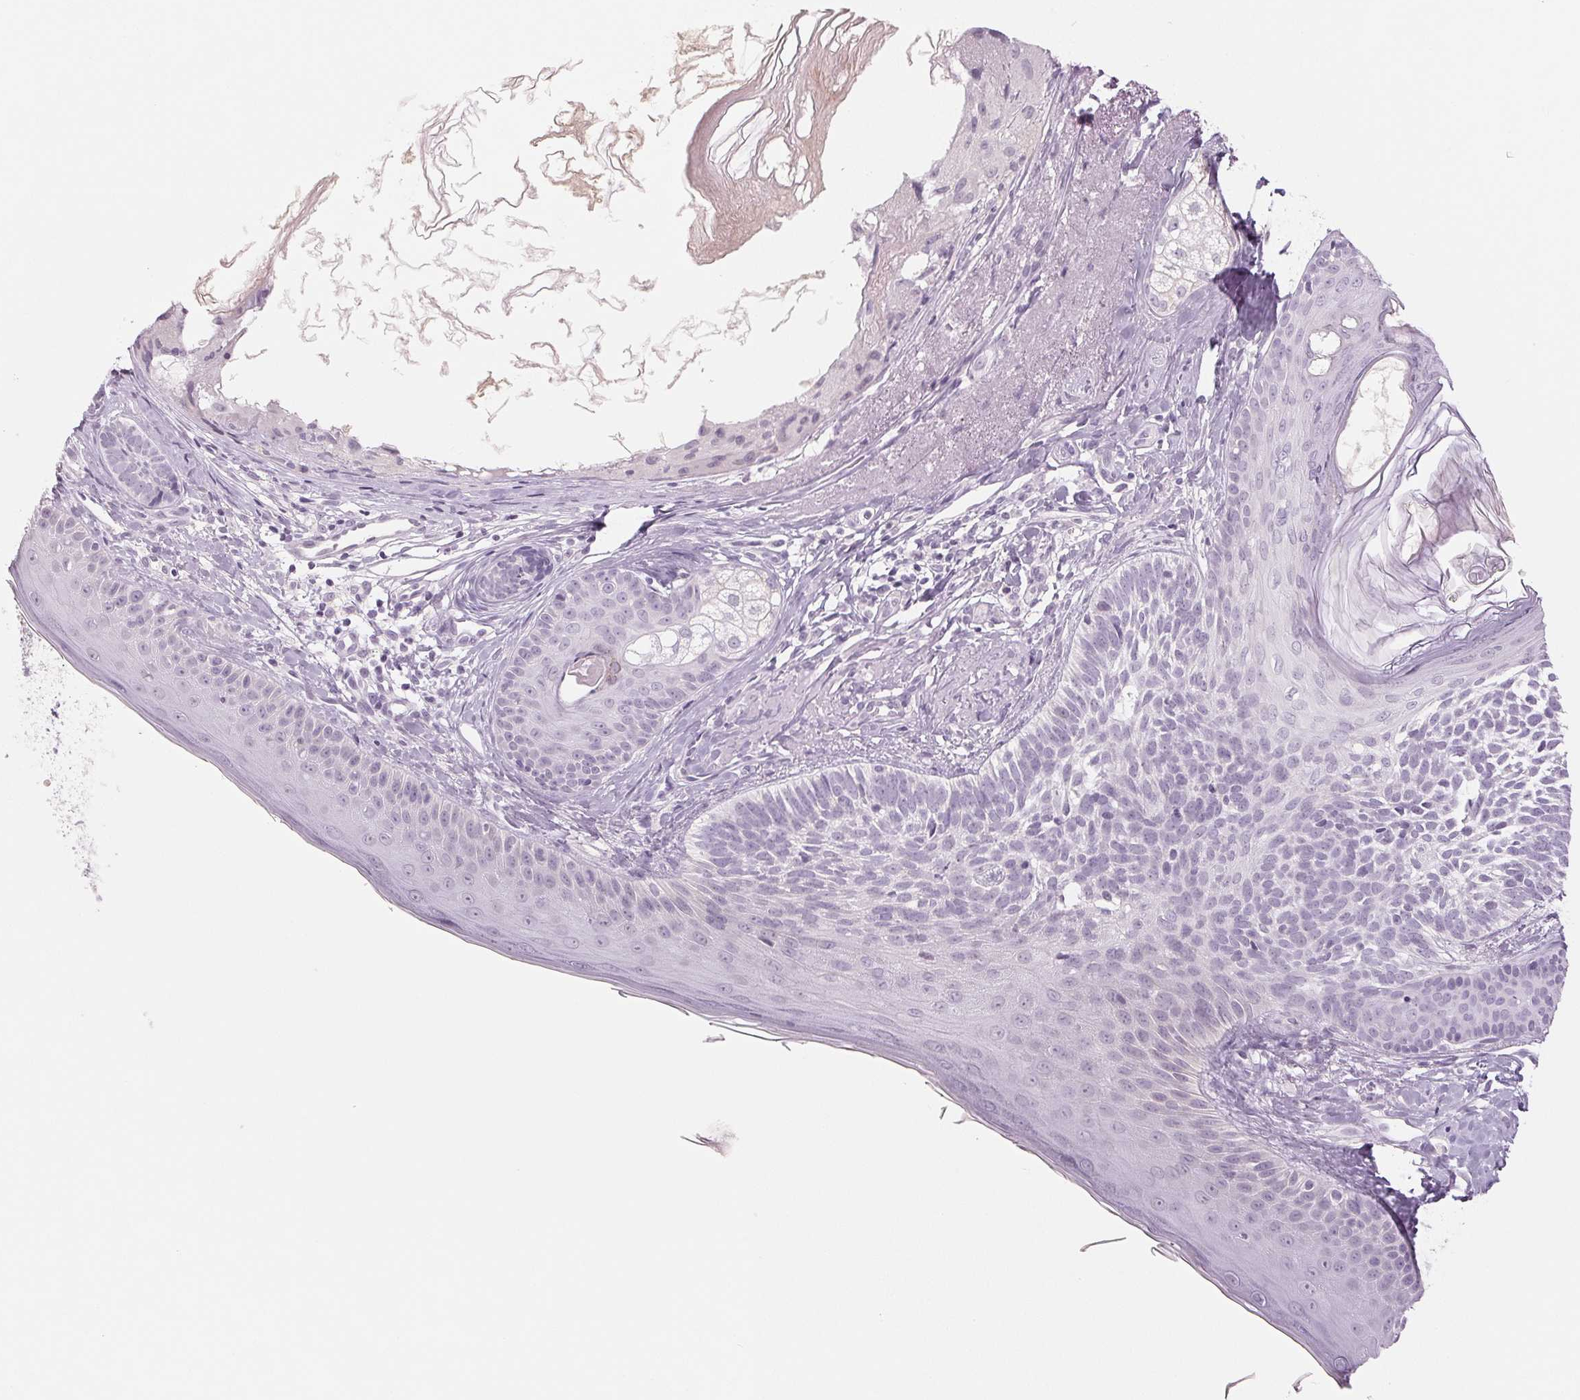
{"staining": {"intensity": "negative", "quantity": "none", "location": "none"}, "tissue": "skin cancer", "cell_type": "Tumor cells", "image_type": "cancer", "snomed": [{"axis": "morphology", "description": "Basal cell carcinoma"}, {"axis": "topography", "description": "Skin"}], "caption": "Immunohistochemistry histopathology image of neoplastic tissue: human skin basal cell carcinoma stained with DAB (3,3'-diaminobenzidine) exhibits no significant protein expression in tumor cells. (DAB IHC, high magnification).", "gene": "EHHADH", "patient": {"sex": "female", "age": 74}}